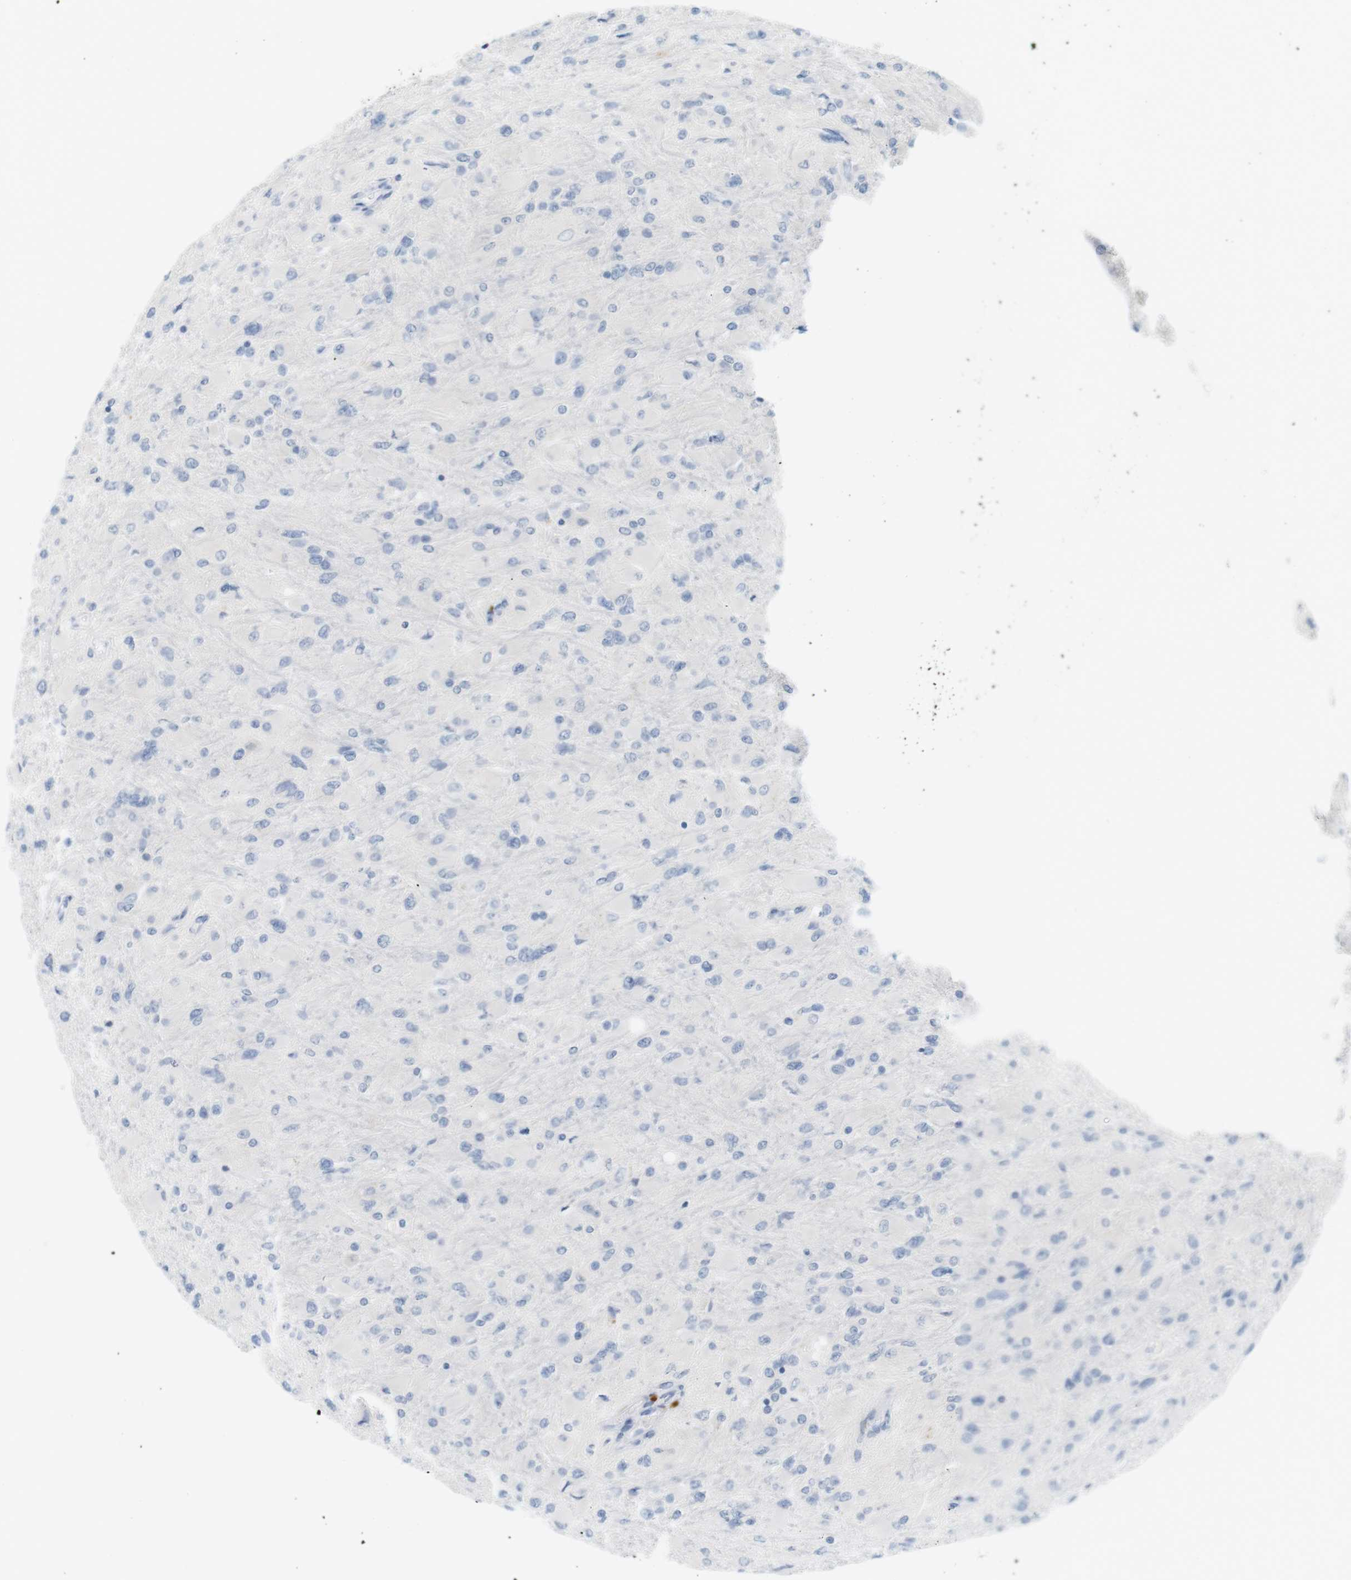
{"staining": {"intensity": "negative", "quantity": "none", "location": "none"}, "tissue": "glioma", "cell_type": "Tumor cells", "image_type": "cancer", "snomed": [{"axis": "morphology", "description": "Glioma, malignant, High grade"}, {"axis": "topography", "description": "Cerebral cortex"}], "caption": "Tumor cells are negative for brown protein staining in high-grade glioma (malignant).", "gene": "CREB3L2", "patient": {"sex": "female", "age": 36}}